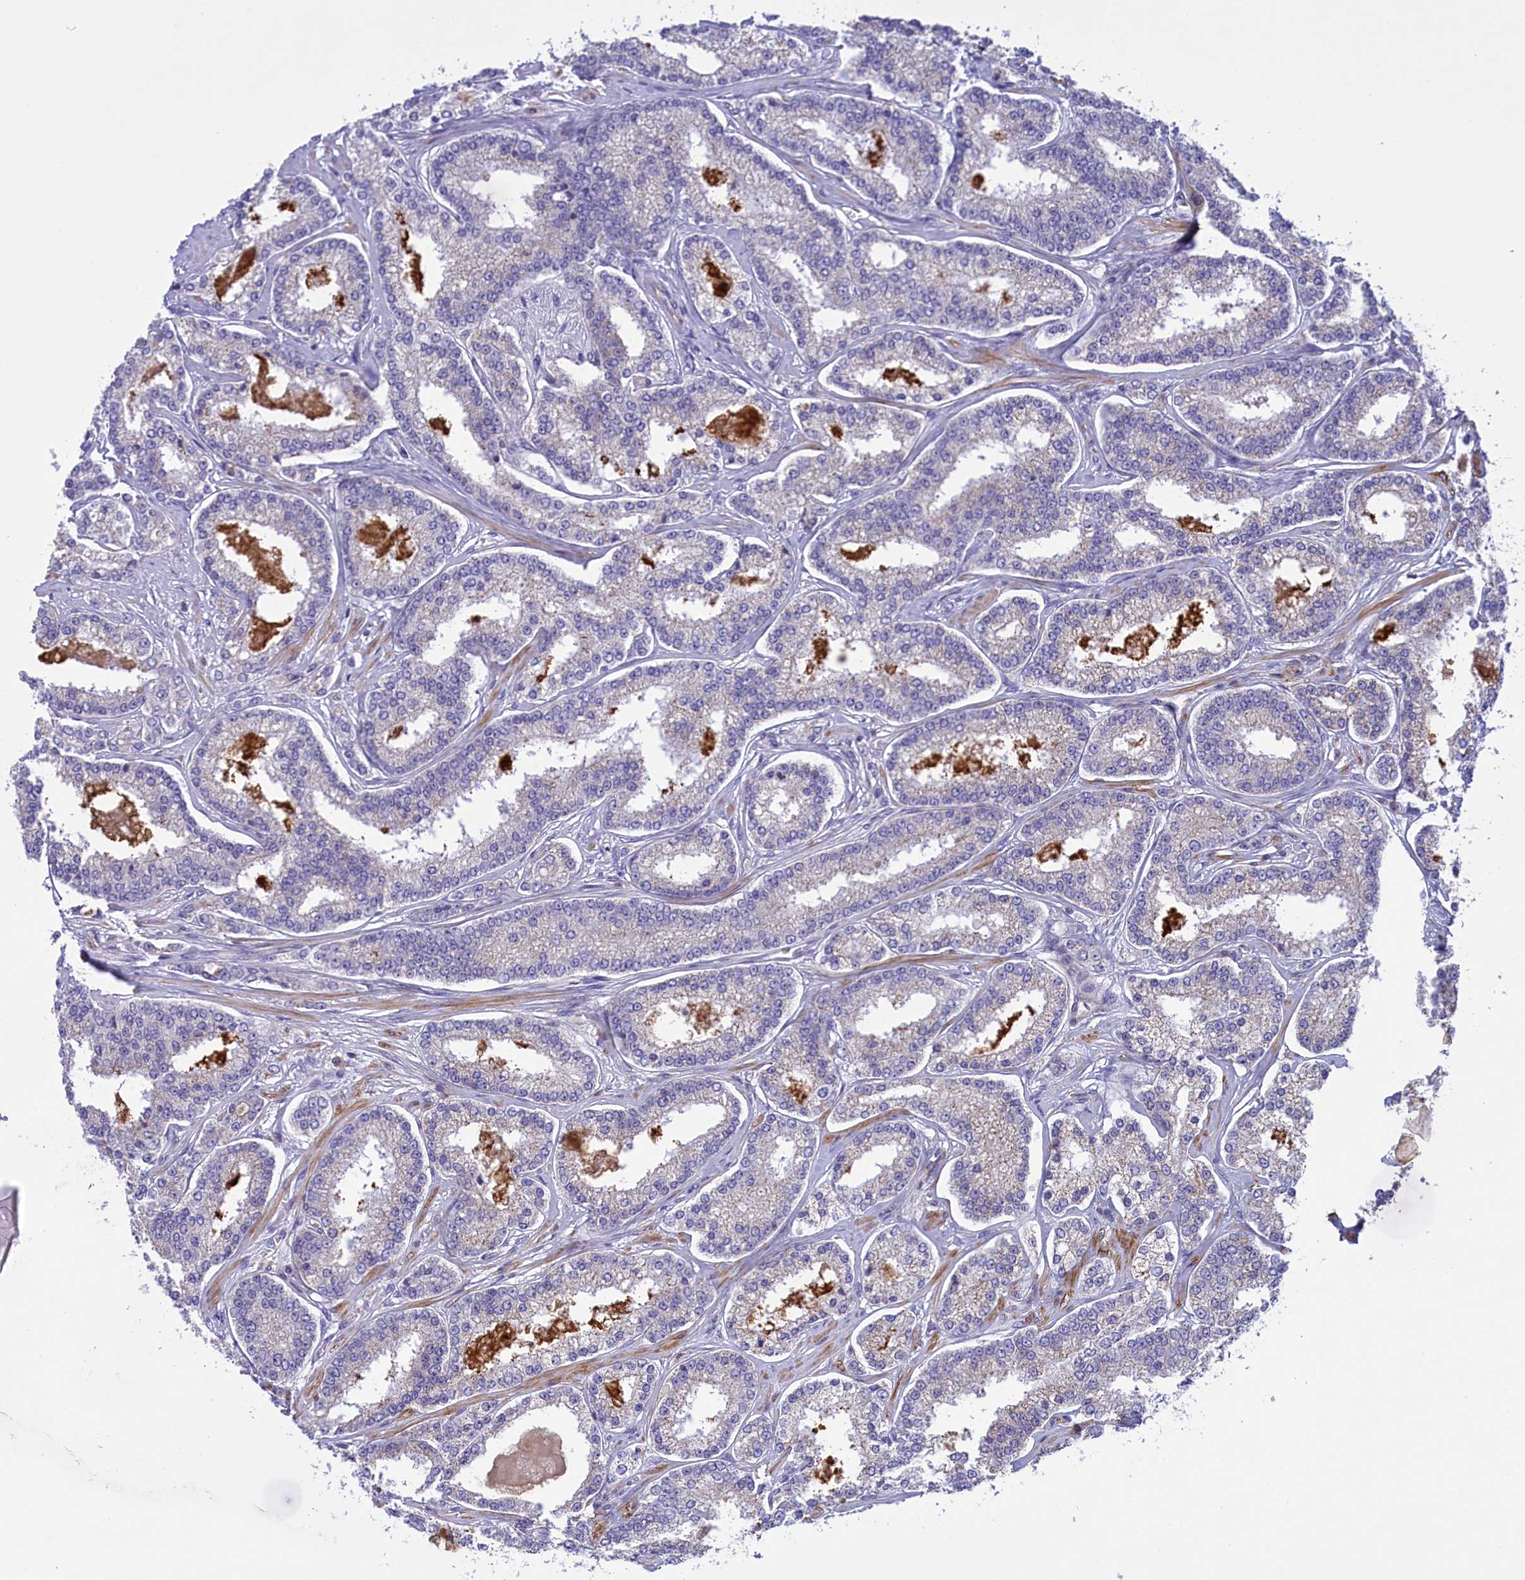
{"staining": {"intensity": "negative", "quantity": "none", "location": "none"}, "tissue": "prostate cancer", "cell_type": "Tumor cells", "image_type": "cancer", "snomed": [{"axis": "morphology", "description": "Normal tissue, NOS"}, {"axis": "morphology", "description": "Adenocarcinoma, High grade"}, {"axis": "topography", "description": "Prostate"}], "caption": "This is a micrograph of IHC staining of prostate cancer, which shows no positivity in tumor cells.", "gene": "CORO7-PAM16", "patient": {"sex": "male", "age": 83}}